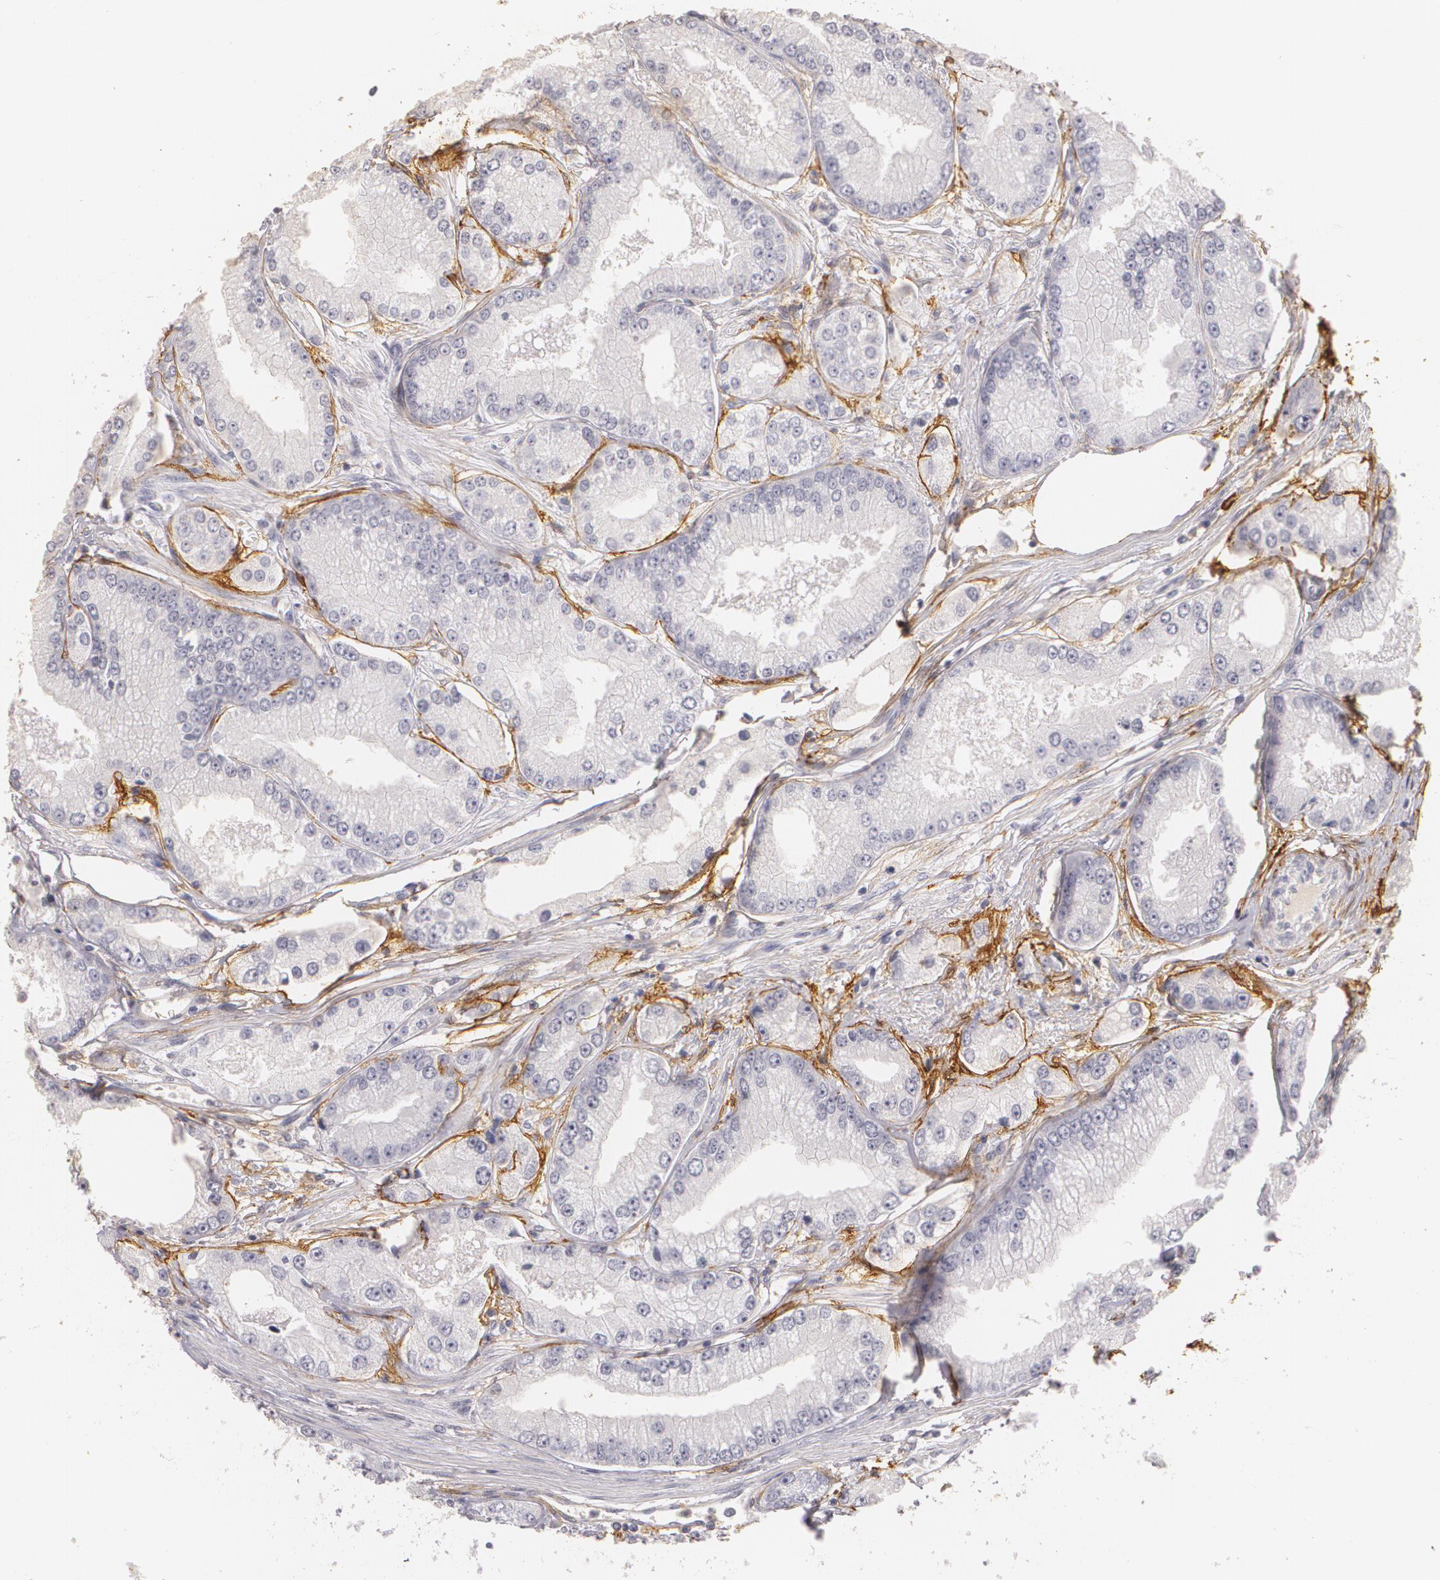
{"staining": {"intensity": "negative", "quantity": "none", "location": "none"}, "tissue": "prostate cancer", "cell_type": "Tumor cells", "image_type": "cancer", "snomed": [{"axis": "morphology", "description": "Adenocarcinoma, Medium grade"}, {"axis": "topography", "description": "Prostate"}], "caption": "Immunohistochemical staining of prostate adenocarcinoma (medium-grade) demonstrates no significant expression in tumor cells.", "gene": "NGFR", "patient": {"sex": "male", "age": 72}}